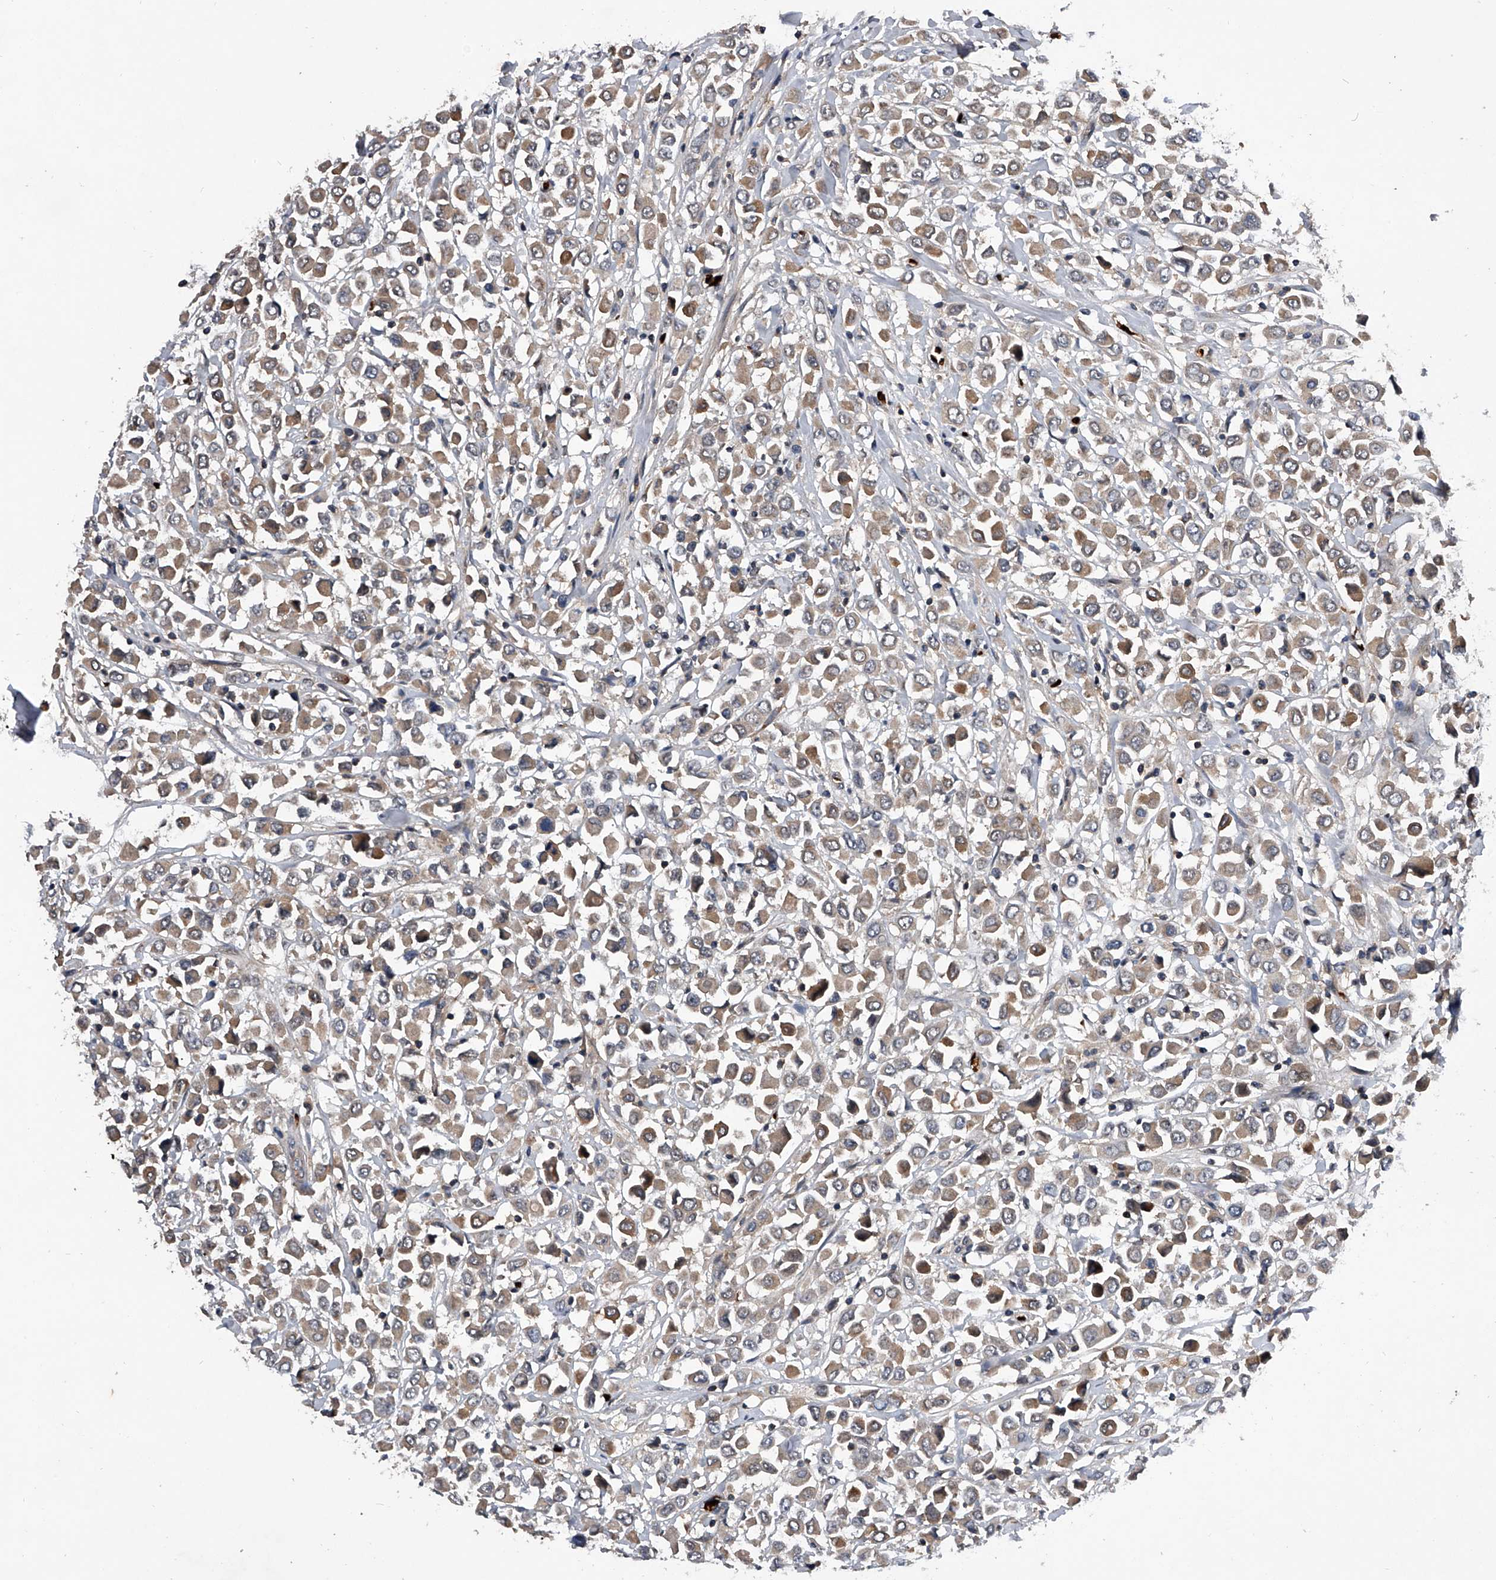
{"staining": {"intensity": "moderate", "quantity": ">75%", "location": "cytoplasmic/membranous"}, "tissue": "breast cancer", "cell_type": "Tumor cells", "image_type": "cancer", "snomed": [{"axis": "morphology", "description": "Duct carcinoma"}, {"axis": "topography", "description": "Breast"}], "caption": "Breast cancer tissue shows moderate cytoplasmic/membranous staining in about >75% of tumor cells", "gene": "ZNF30", "patient": {"sex": "female", "age": 61}}